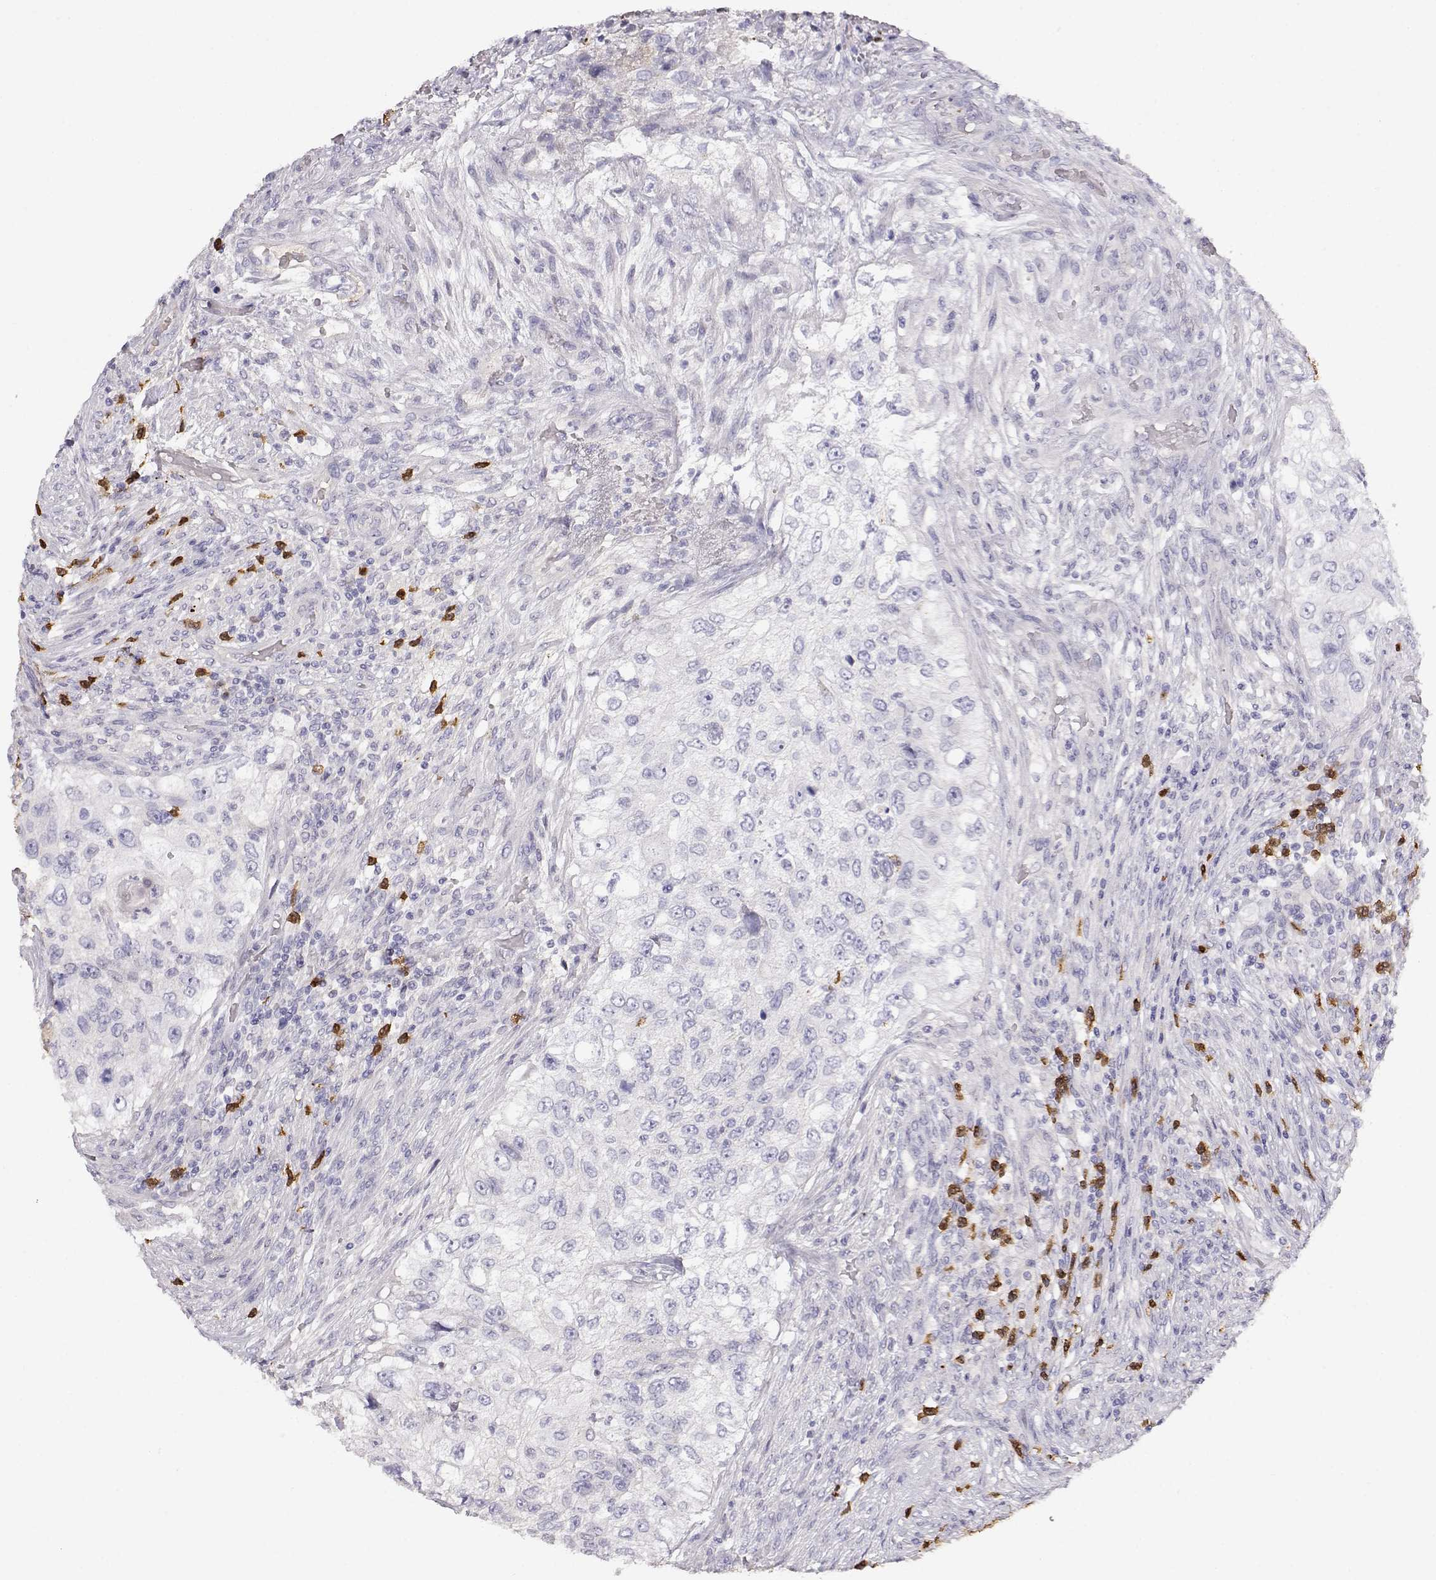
{"staining": {"intensity": "negative", "quantity": "none", "location": "none"}, "tissue": "urothelial cancer", "cell_type": "Tumor cells", "image_type": "cancer", "snomed": [{"axis": "morphology", "description": "Urothelial carcinoma, High grade"}, {"axis": "topography", "description": "Urinary bladder"}], "caption": "Human high-grade urothelial carcinoma stained for a protein using immunohistochemistry (IHC) displays no positivity in tumor cells.", "gene": "CDHR1", "patient": {"sex": "female", "age": 60}}